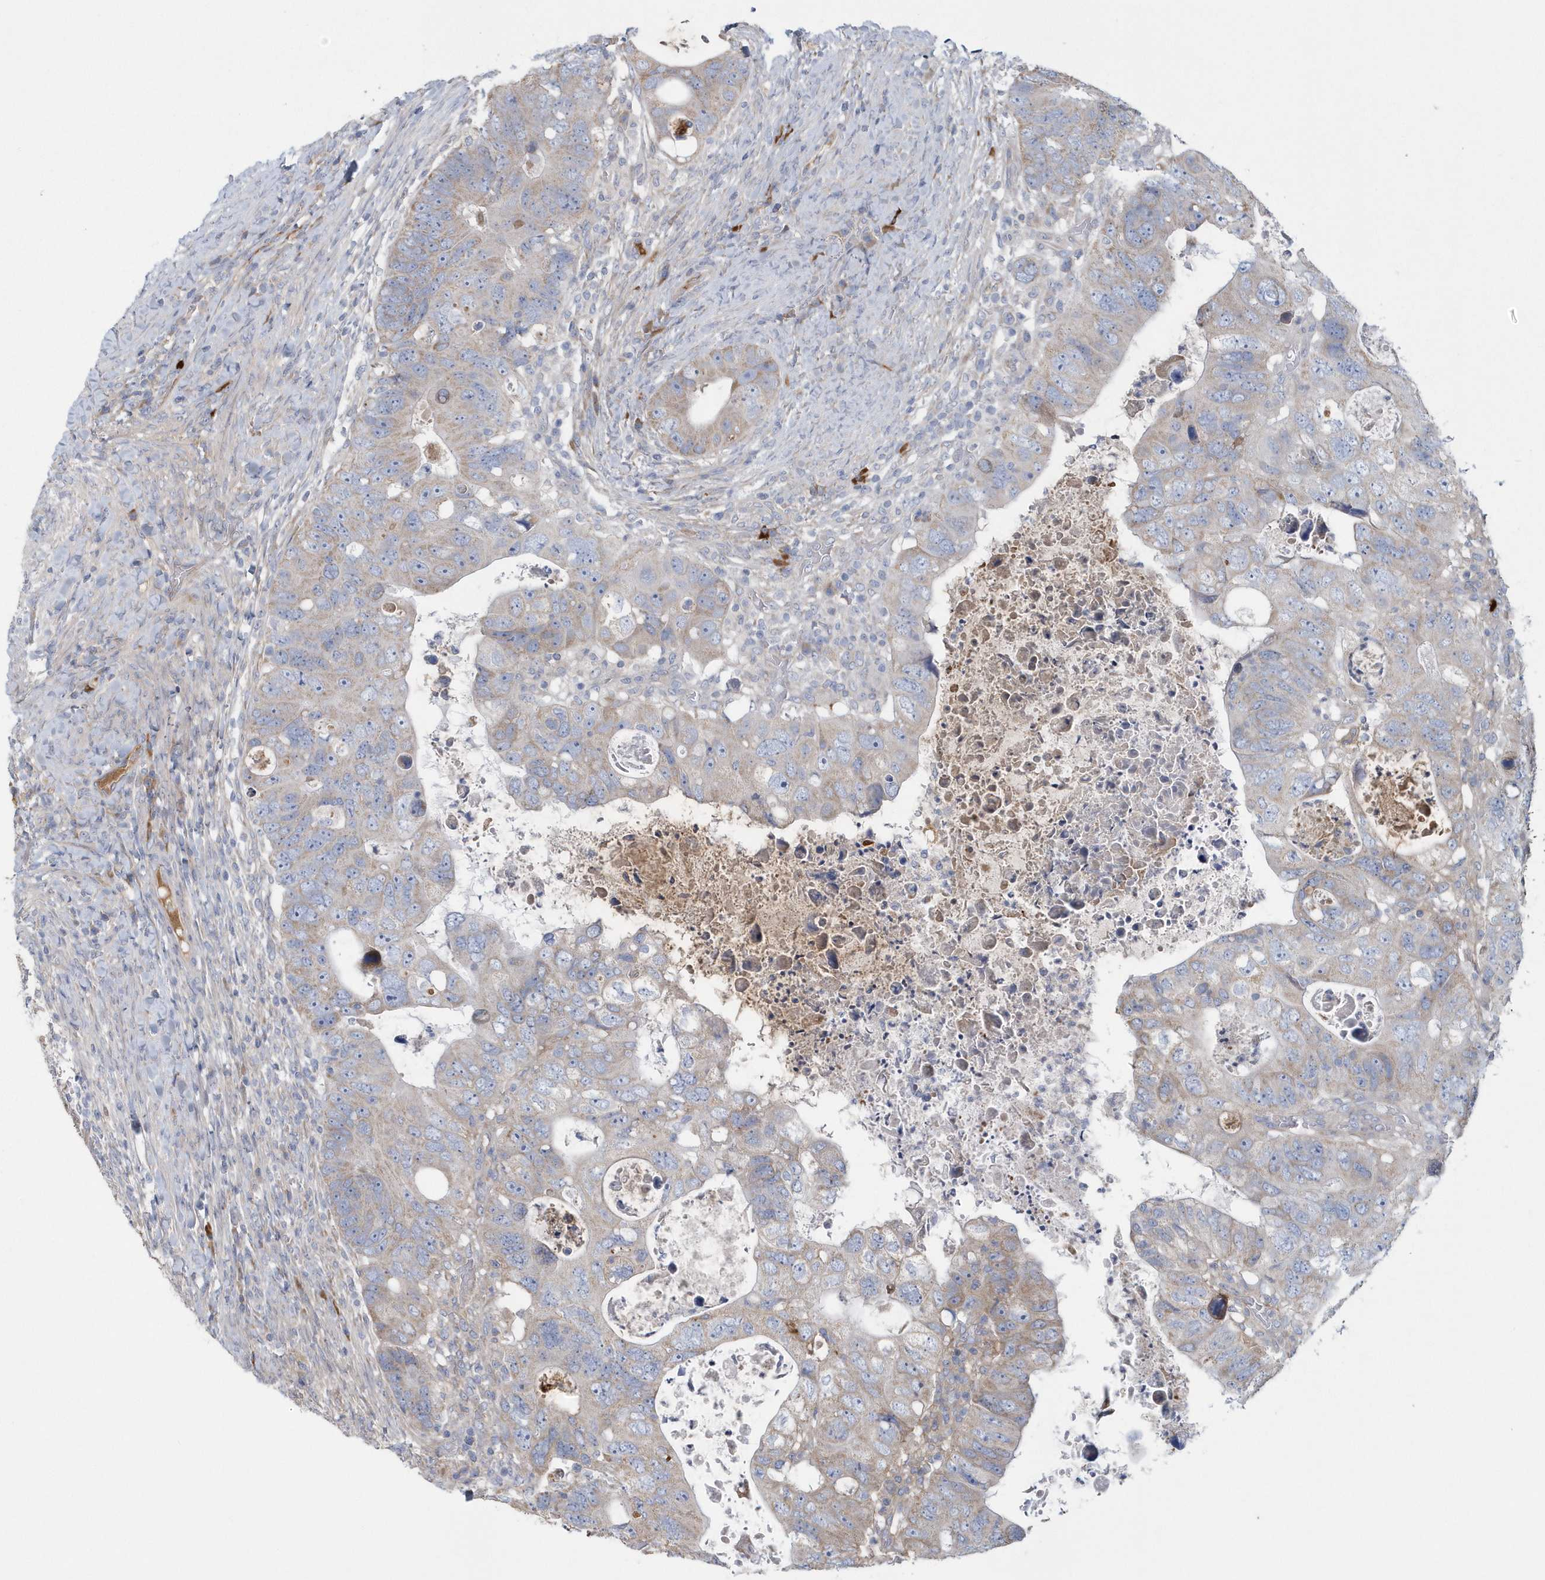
{"staining": {"intensity": "weak", "quantity": "<25%", "location": "cytoplasmic/membranous"}, "tissue": "colorectal cancer", "cell_type": "Tumor cells", "image_type": "cancer", "snomed": [{"axis": "morphology", "description": "Adenocarcinoma, NOS"}, {"axis": "topography", "description": "Rectum"}], "caption": "High magnification brightfield microscopy of adenocarcinoma (colorectal) stained with DAB (3,3'-diaminobenzidine) (brown) and counterstained with hematoxylin (blue): tumor cells show no significant staining. (DAB immunohistochemistry with hematoxylin counter stain).", "gene": "SPATA18", "patient": {"sex": "male", "age": 59}}